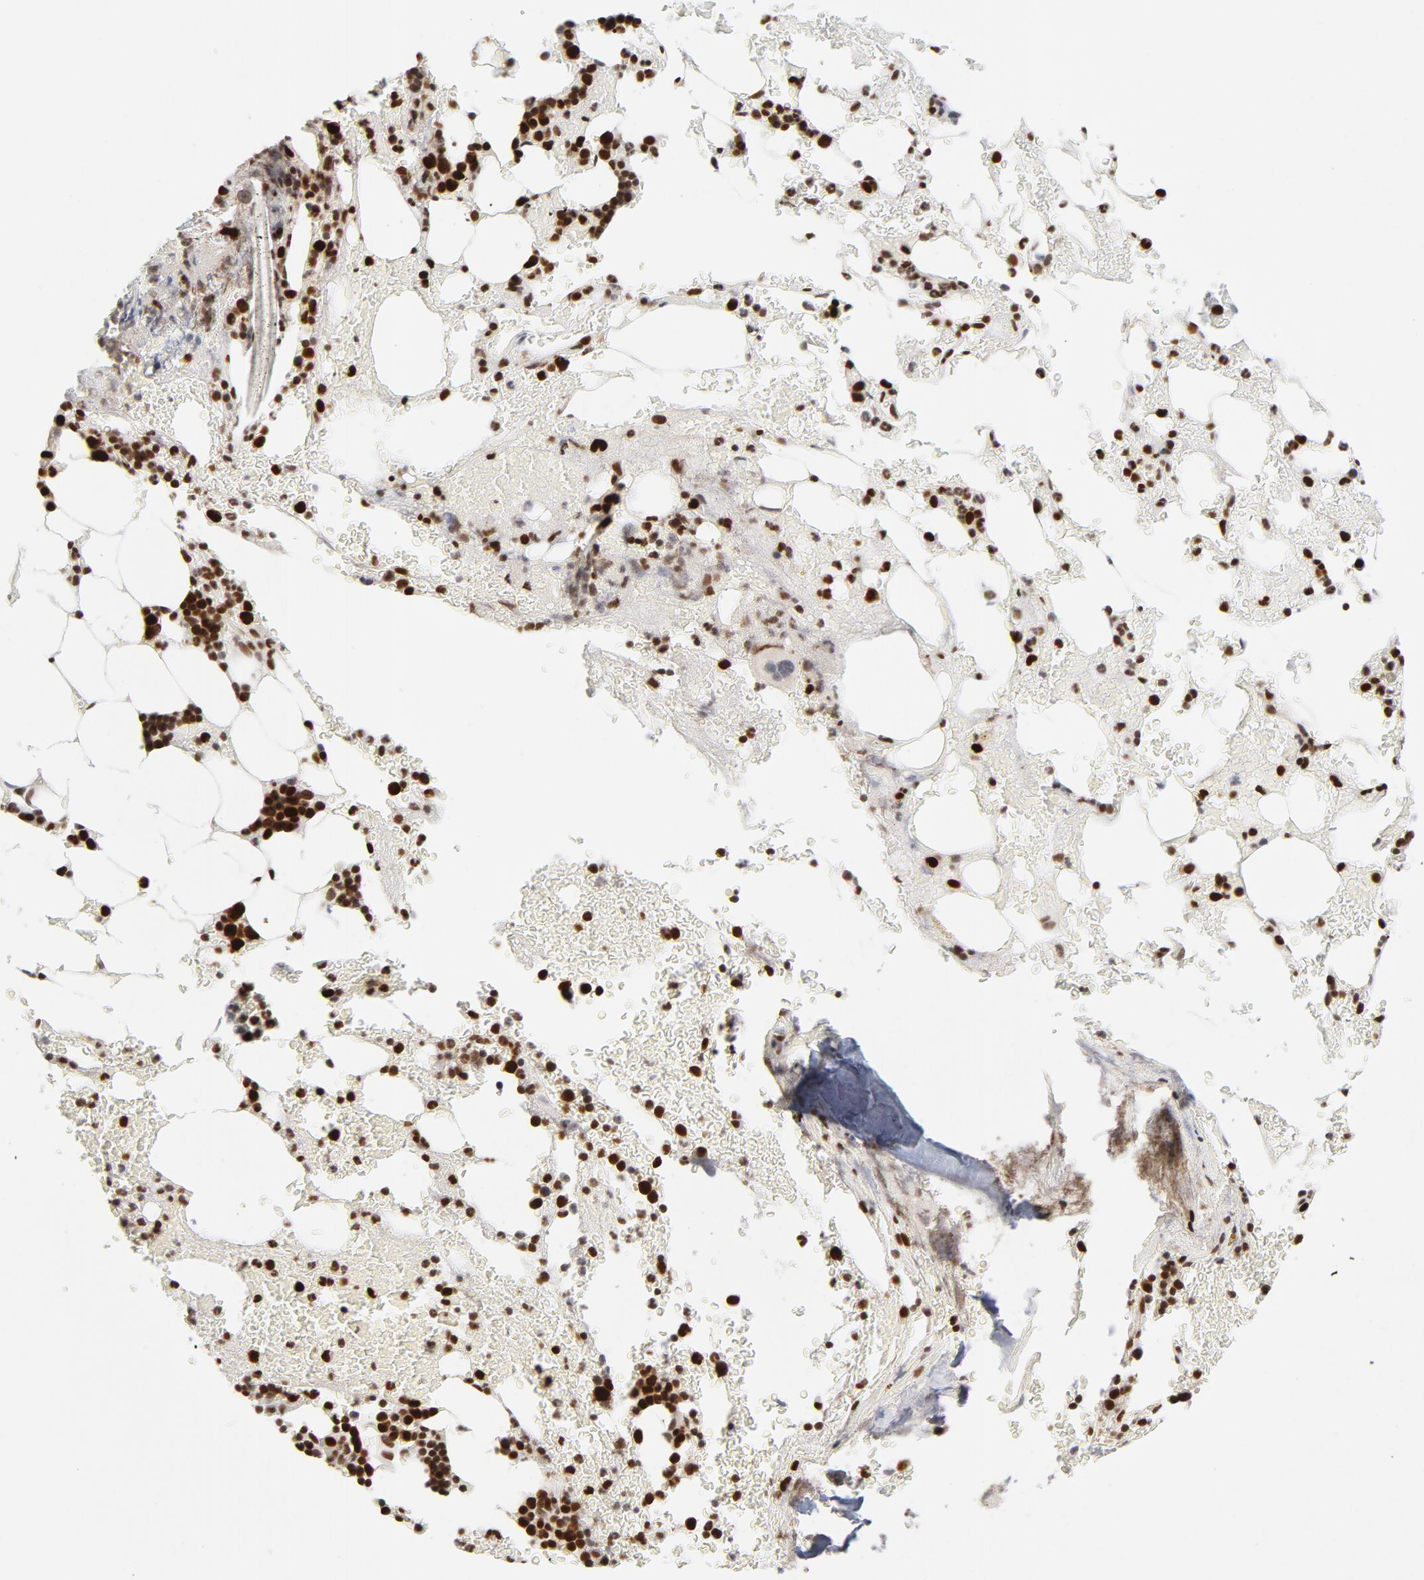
{"staining": {"intensity": "strong", "quantity": ">75%", "location": "nuclear"}, "tissue": "bone marrow", "cell_type": "Hematopoietic cells", "image_type": "normal", "snomed": [{"axis": "morphology", "description": "Normal tissue, NOS"}, {"axis": "topography", "description": "Bone marrow"}], "caption": "Immunohistochemical staining of unremarkable bone marrow exhibits strong nuclear protein expression in about >75% of hematopoietic cells.", "gene": "RFC4", "patient": {"sex": "female", "age": 73}}